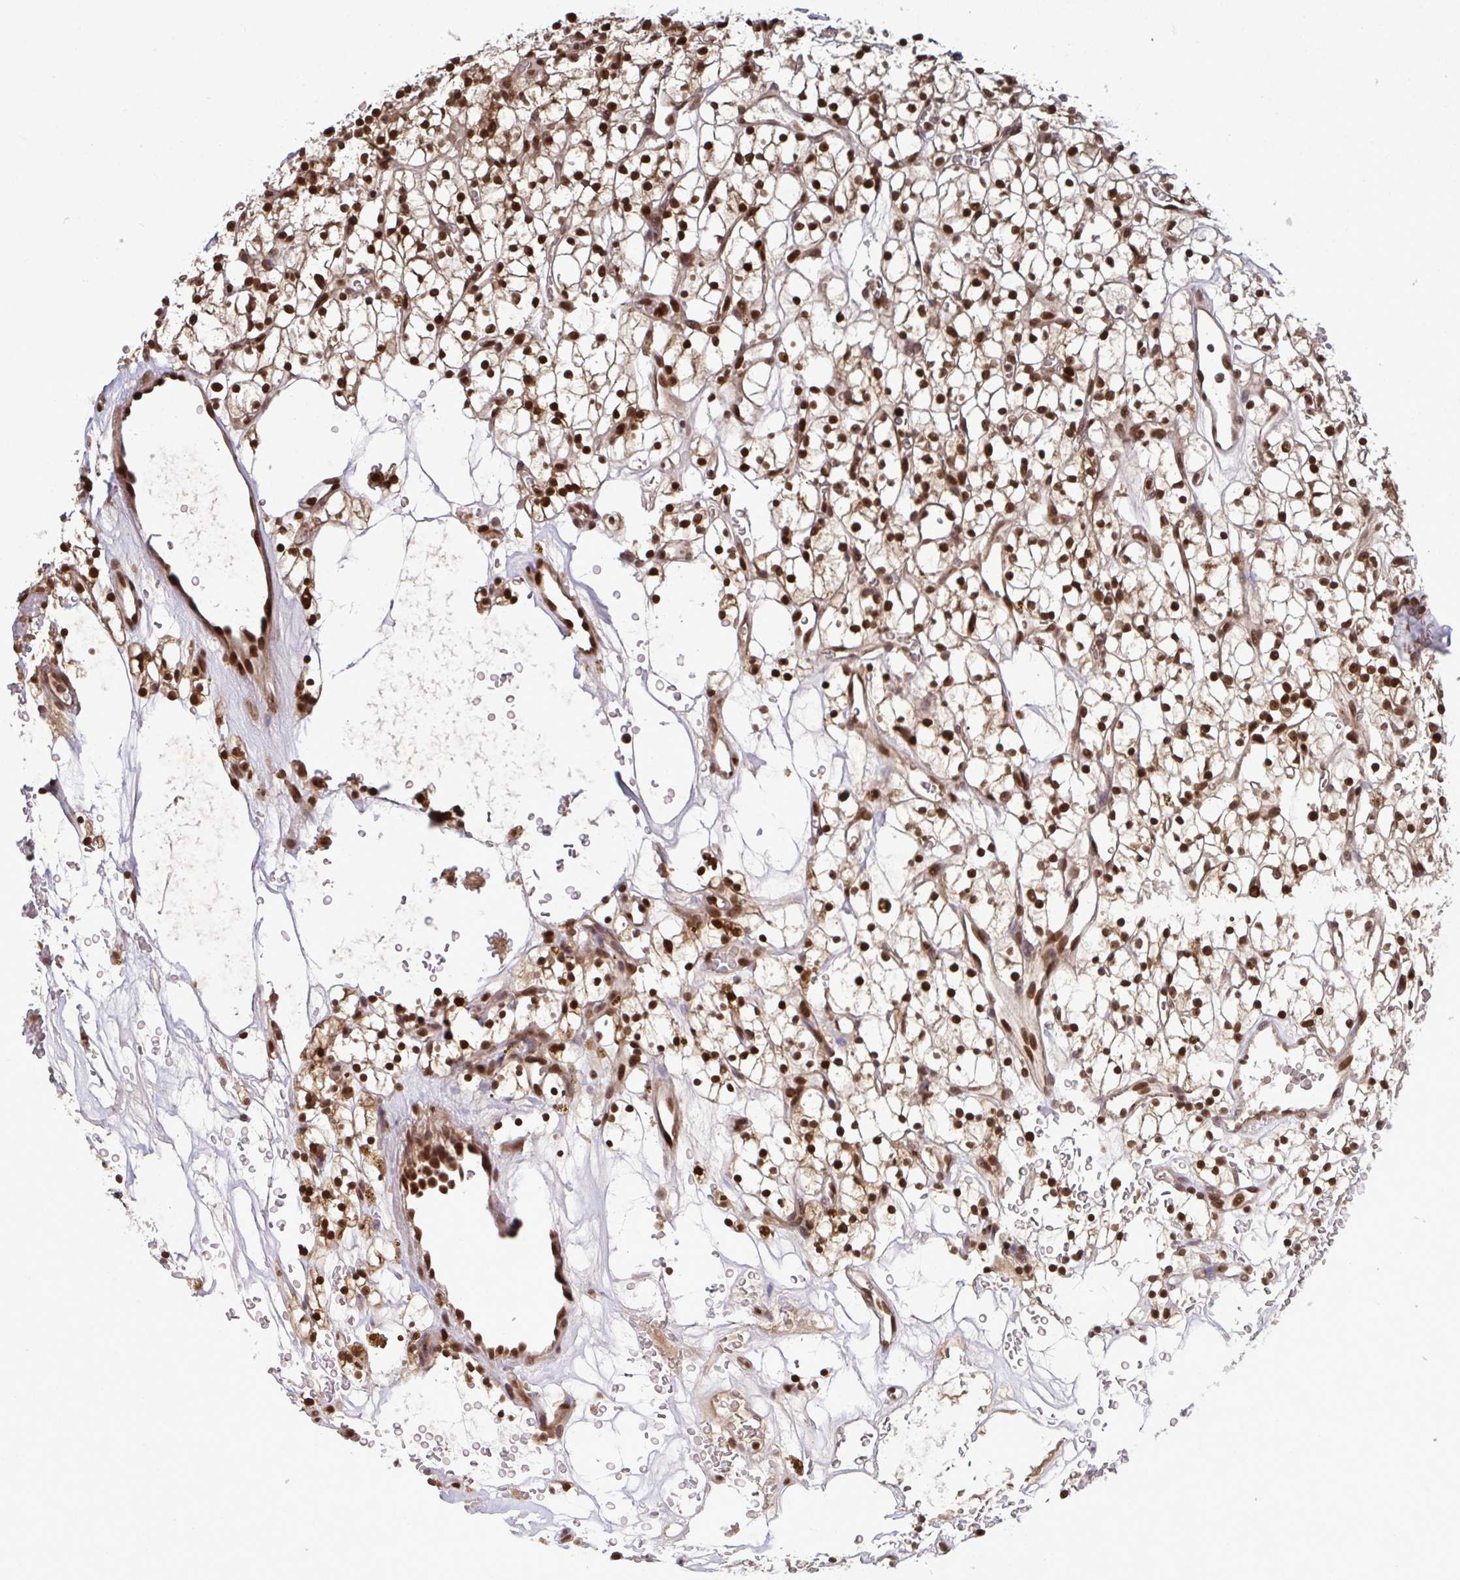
{"staining": {"intensity": "strong", "quantity": ">75%", "location": "nuclear"}, "tissue": "renal cancer", "cell_type": "Tumor cells", "image_type": "cancer", "snomed": [{"axis": "morphology", "description": "Adenocarcinoma, NOS"}, {"axis": "topography", "description": "Kidney"}], "caption": "Tumor cells demonstrate high levels of strong nuclear positivity in approximately >75% of cells in human renal adenocarcinoma.", "gene": "UXT", "patient": {"sex": "female", "age": 64}}